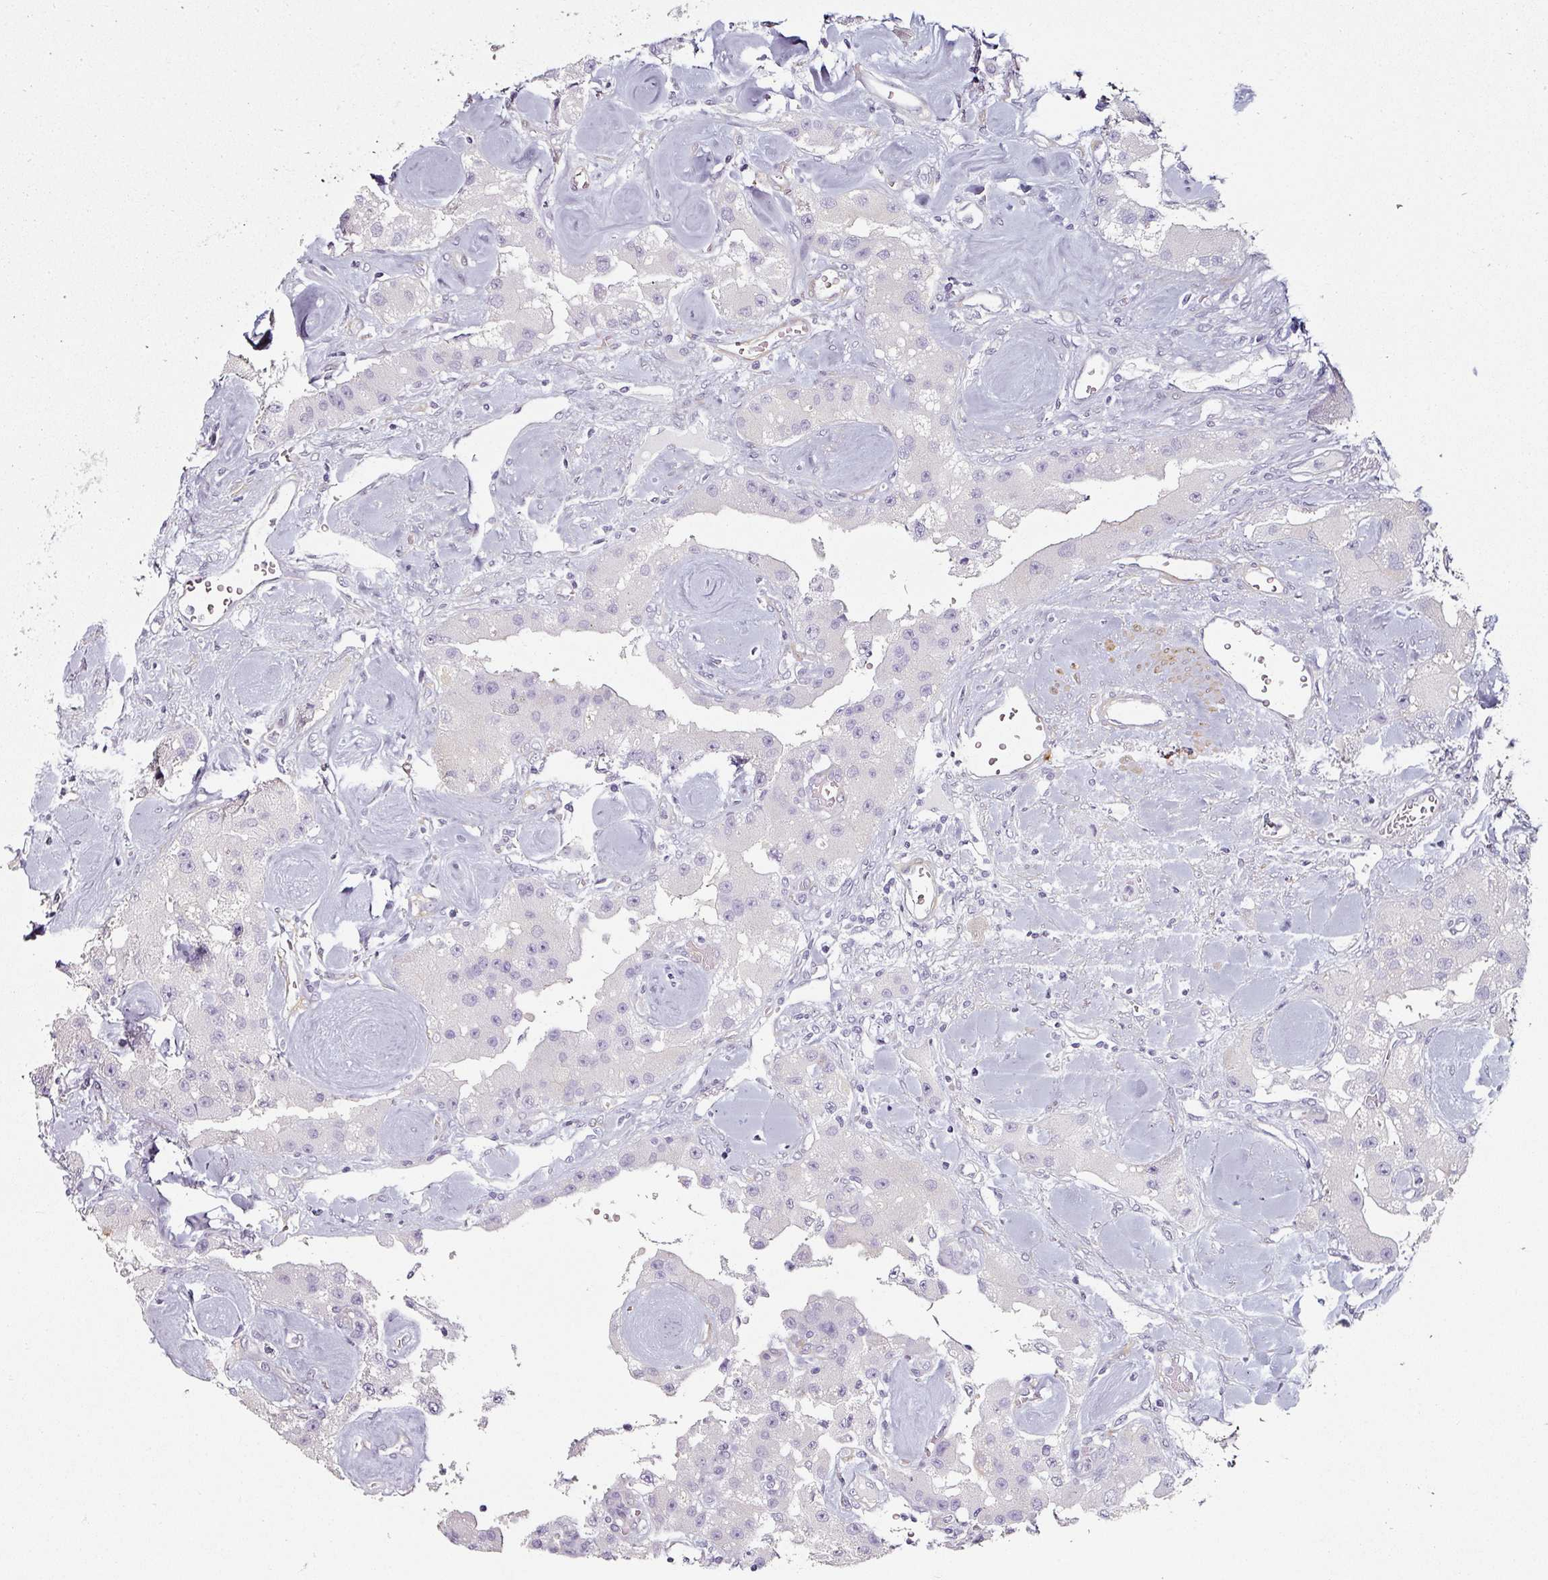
{"staining": {"intensity": "negative", "quantity": "none", "location": "none"}, "tissue": "carcinoid", "cell_type": "Tumor cells", "image_type": "cancer", "snomed": [{"axis": "morphology", "description": "Carcinoid, malignant, NOS"}, {"axis": "topography", "description": "Pancreas"}], "caption": "The histopathology image demonstrates no staining of tumor cells in carcinoid.", "gene": "CAP2", "patient": {"sex": "male", "age": 41}}